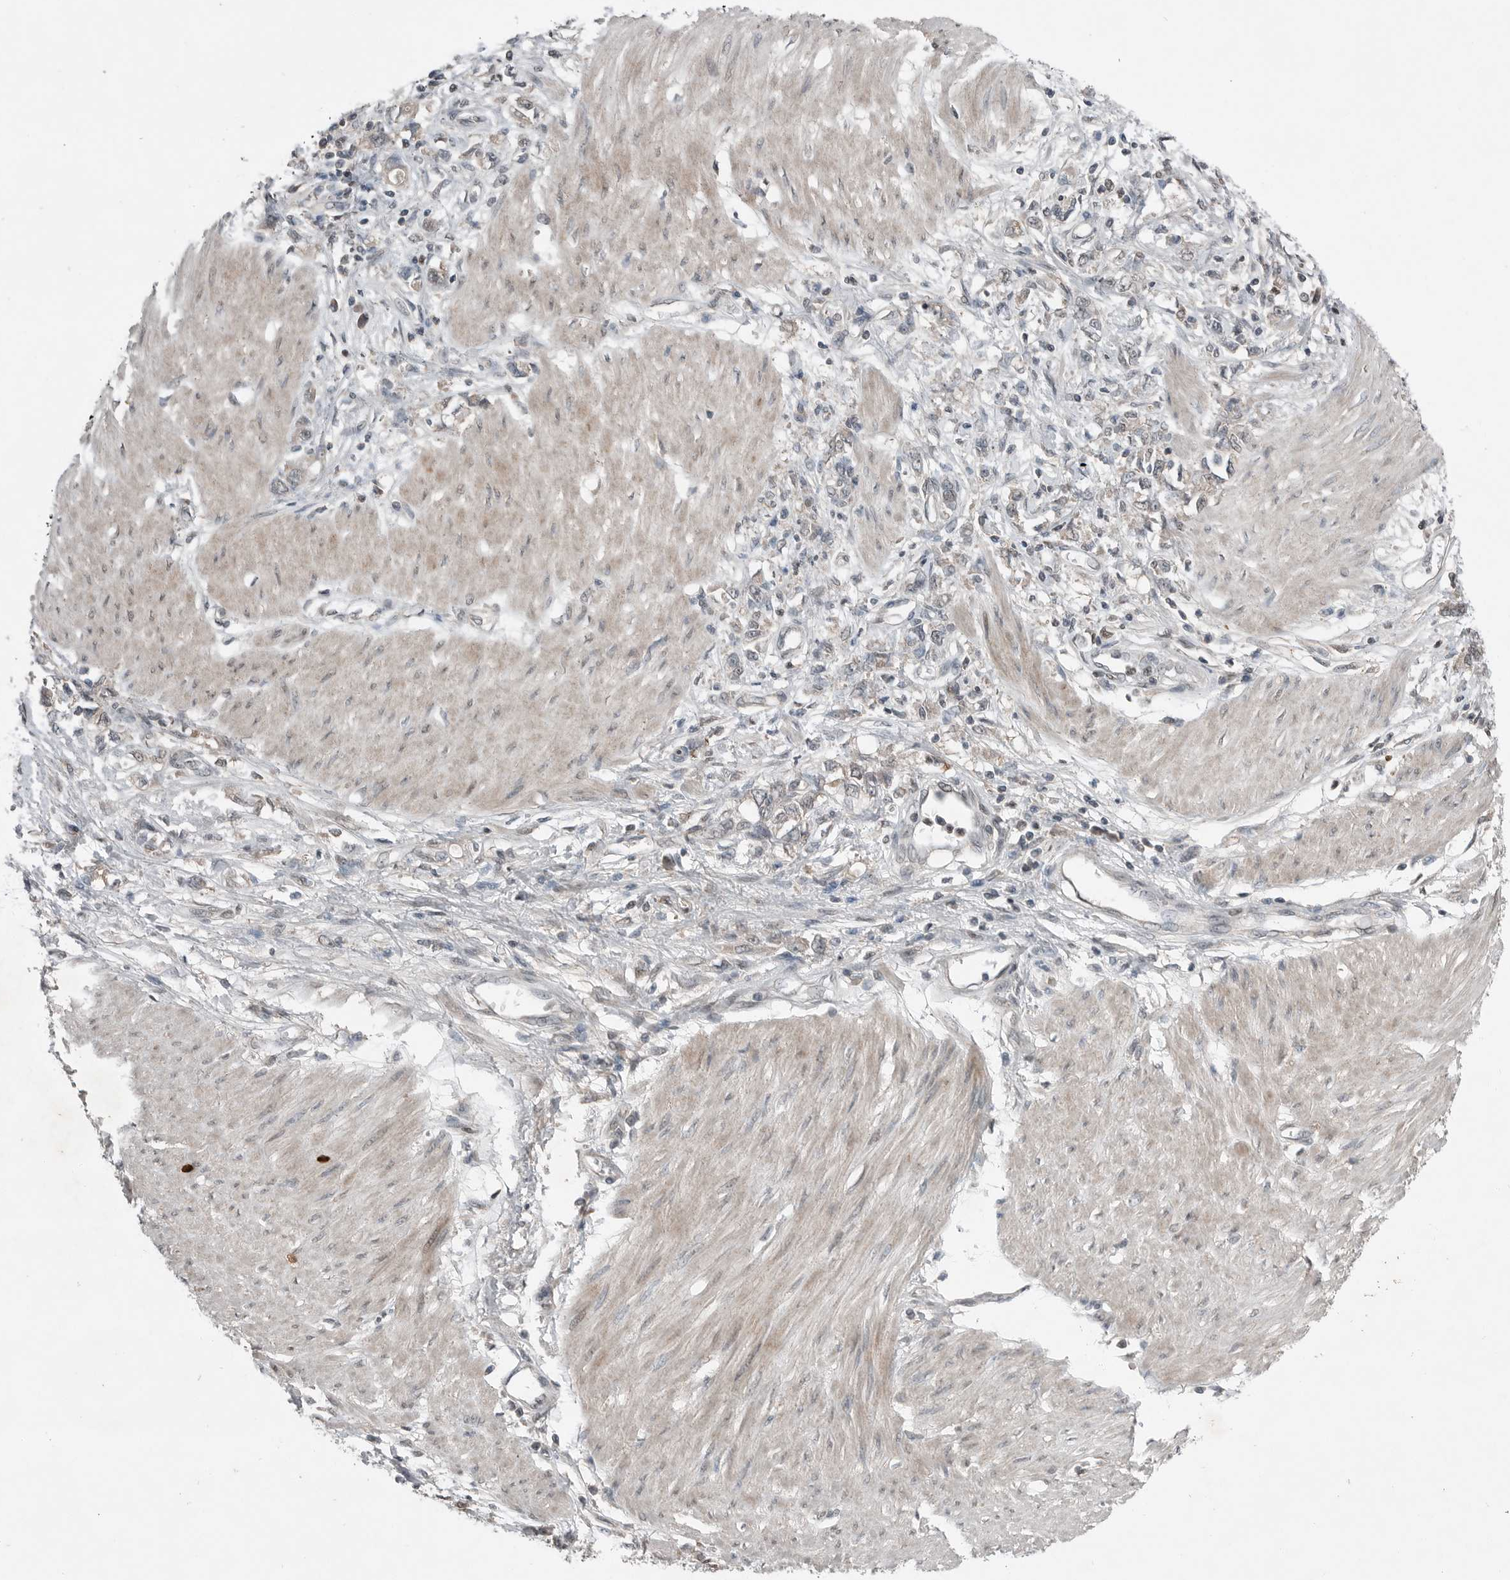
{"staining": {"intensity": "weak", "quantity": "<25%", "location": "nuclear"}, "tissue": "stomach cancer", "cell_type": "Tumor cells", "image_type": "cancer", "snomed": [{"axis": "morphology", "description": "Adenocarcinoma, NOS"}, {"axis": "topography", "description": "Stomach"}], "caption": "The immunohistochemistry (IHC) histopathology image has no significant expression in tumor cells of stomach cancer tissue. The staining is performed using DAB (3,3'-diaminobenzidine) brown chromogen with nuclei counter-stained in using hematoxylin.", "gene": "MFAP3L", "patient": {"sex": "female", "age": 76}}